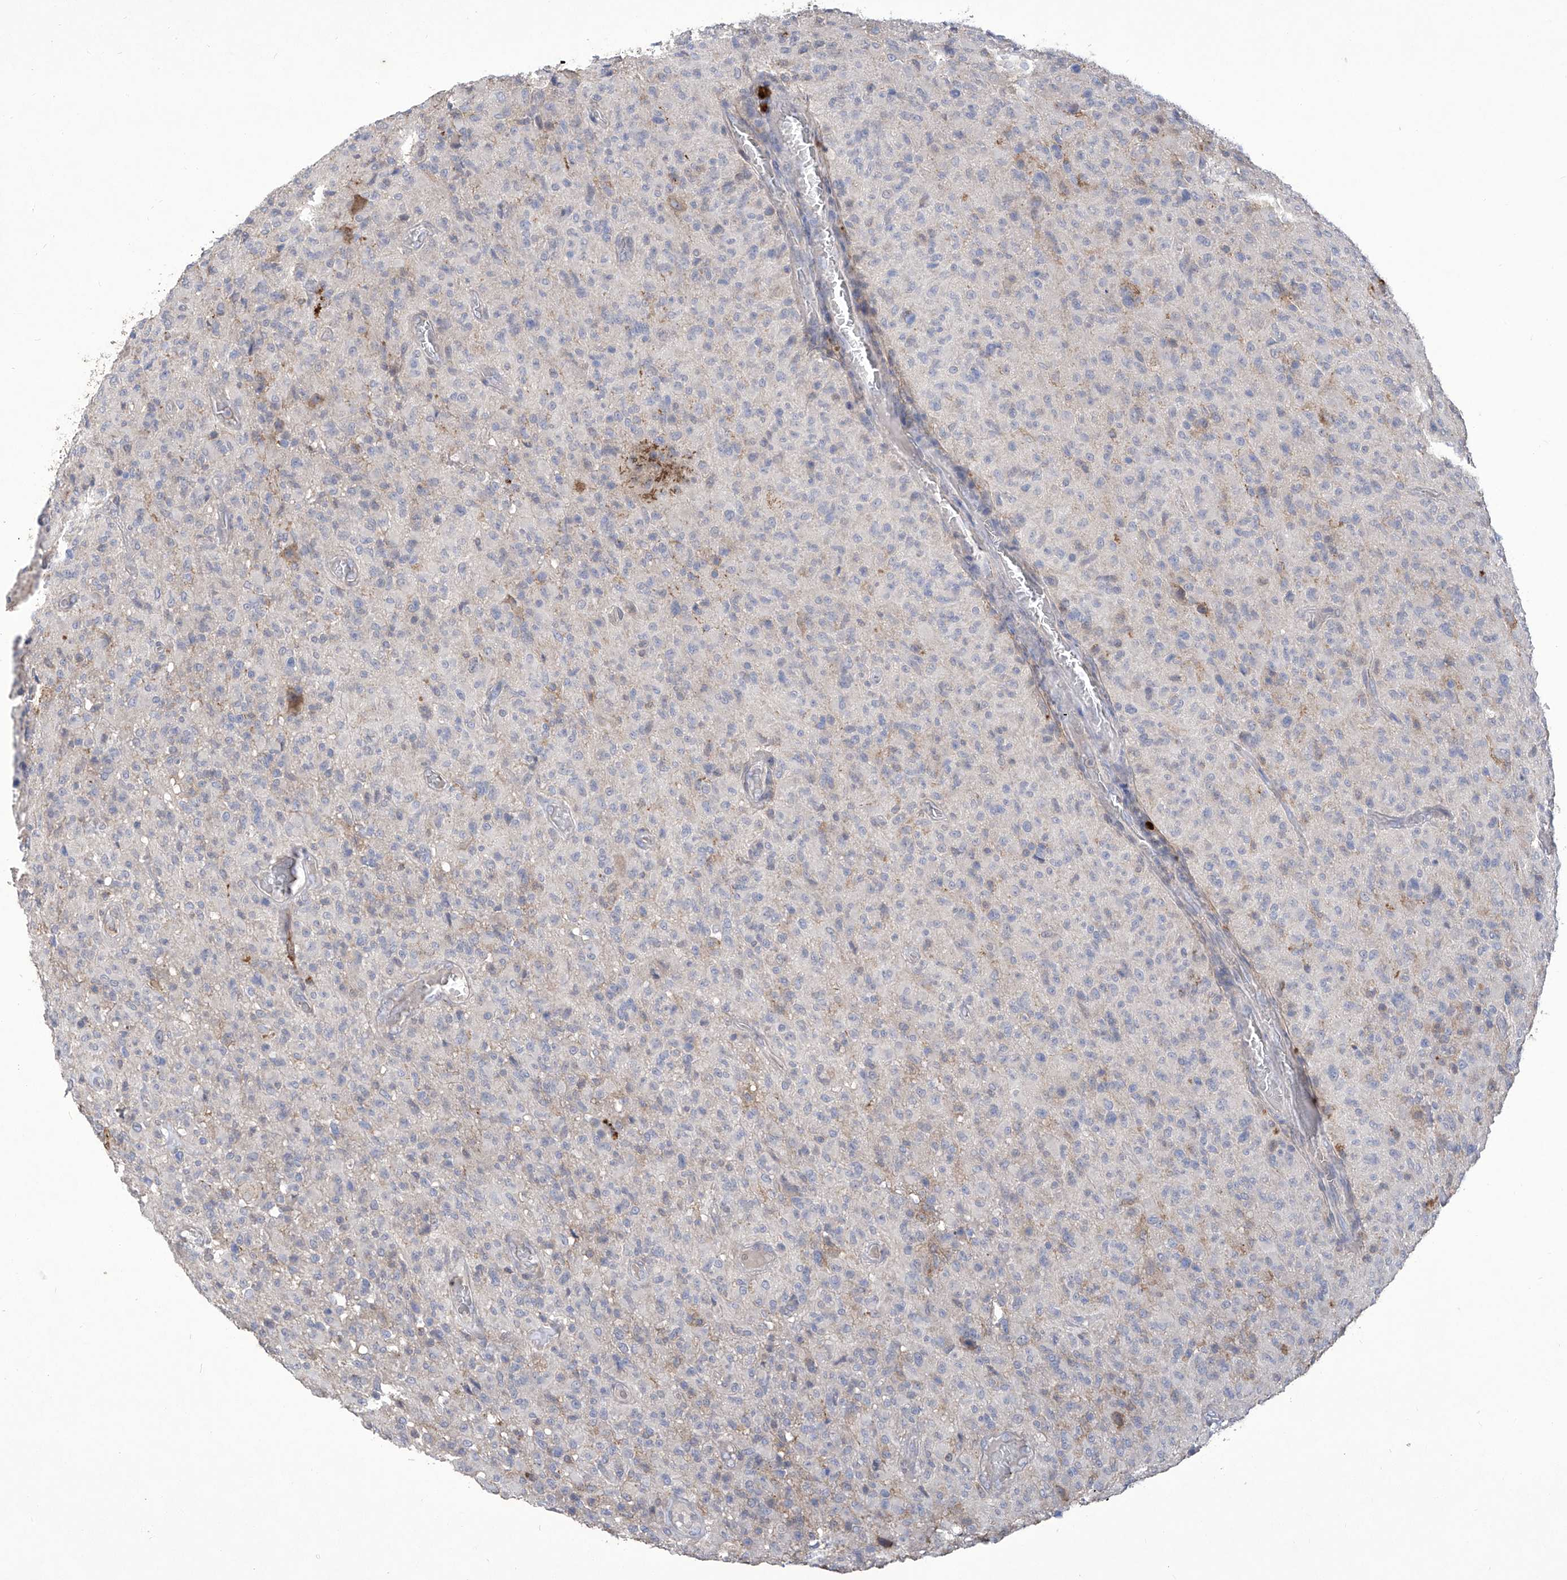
{"staining": {"intensity": "negative", "quantity": "none", "location": "none"}, "tissue": "glioma", "cell_type": "Tumor cells", "image_type": "cancer", "snomed": [{"axis": "morphology", "description": "Glioma, malignant, High grade"}, {"axis": "topography", "description": "Brain"}], "caption": "DAB immunohistochemical staining of human glioma demonstrates no significant expression in tumor cells.", "gene": "TXNIP", "patient": {"sex": "female", "age": 57}}